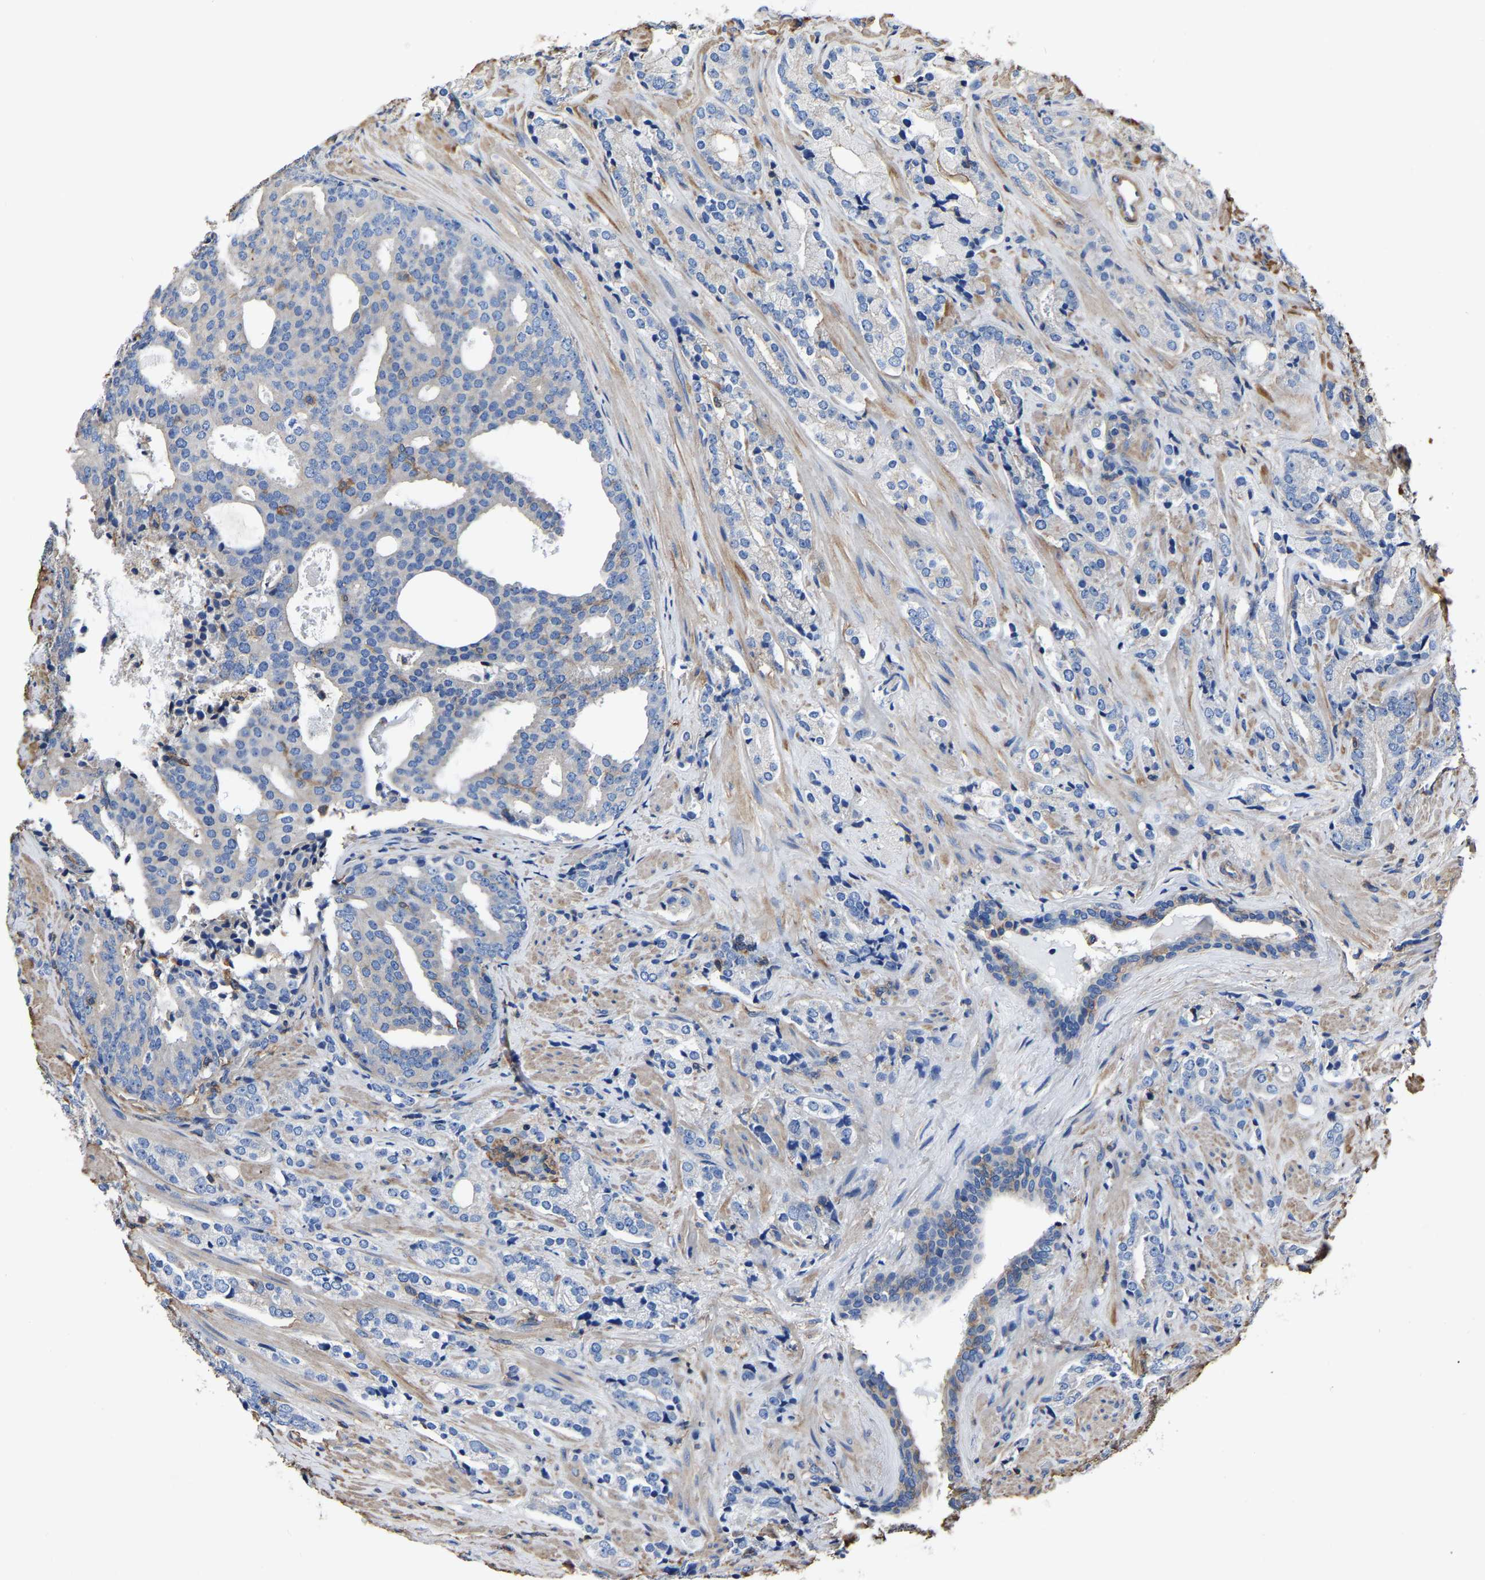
{"staining": {"intensity": "negative", "quantity": "none", "location": "none"}, "tissue": "prostate cancer", "cell_type": "Tumor cells", "image_type": "cancer", "snomed": [{"axis": "morphology", "description": "Adenocarcinoma, High grade"}, {"axis": "topography", "description": "Prostate"}], "caption": "Immunohistochemistry photomicrograph of prostate adenocarcinoma (high-grade) stained for a protein (brown), which exhibits no positivity in tumor cells.", "gene": "ARMT1", "patient": {"sex": "male", "age": 71}}